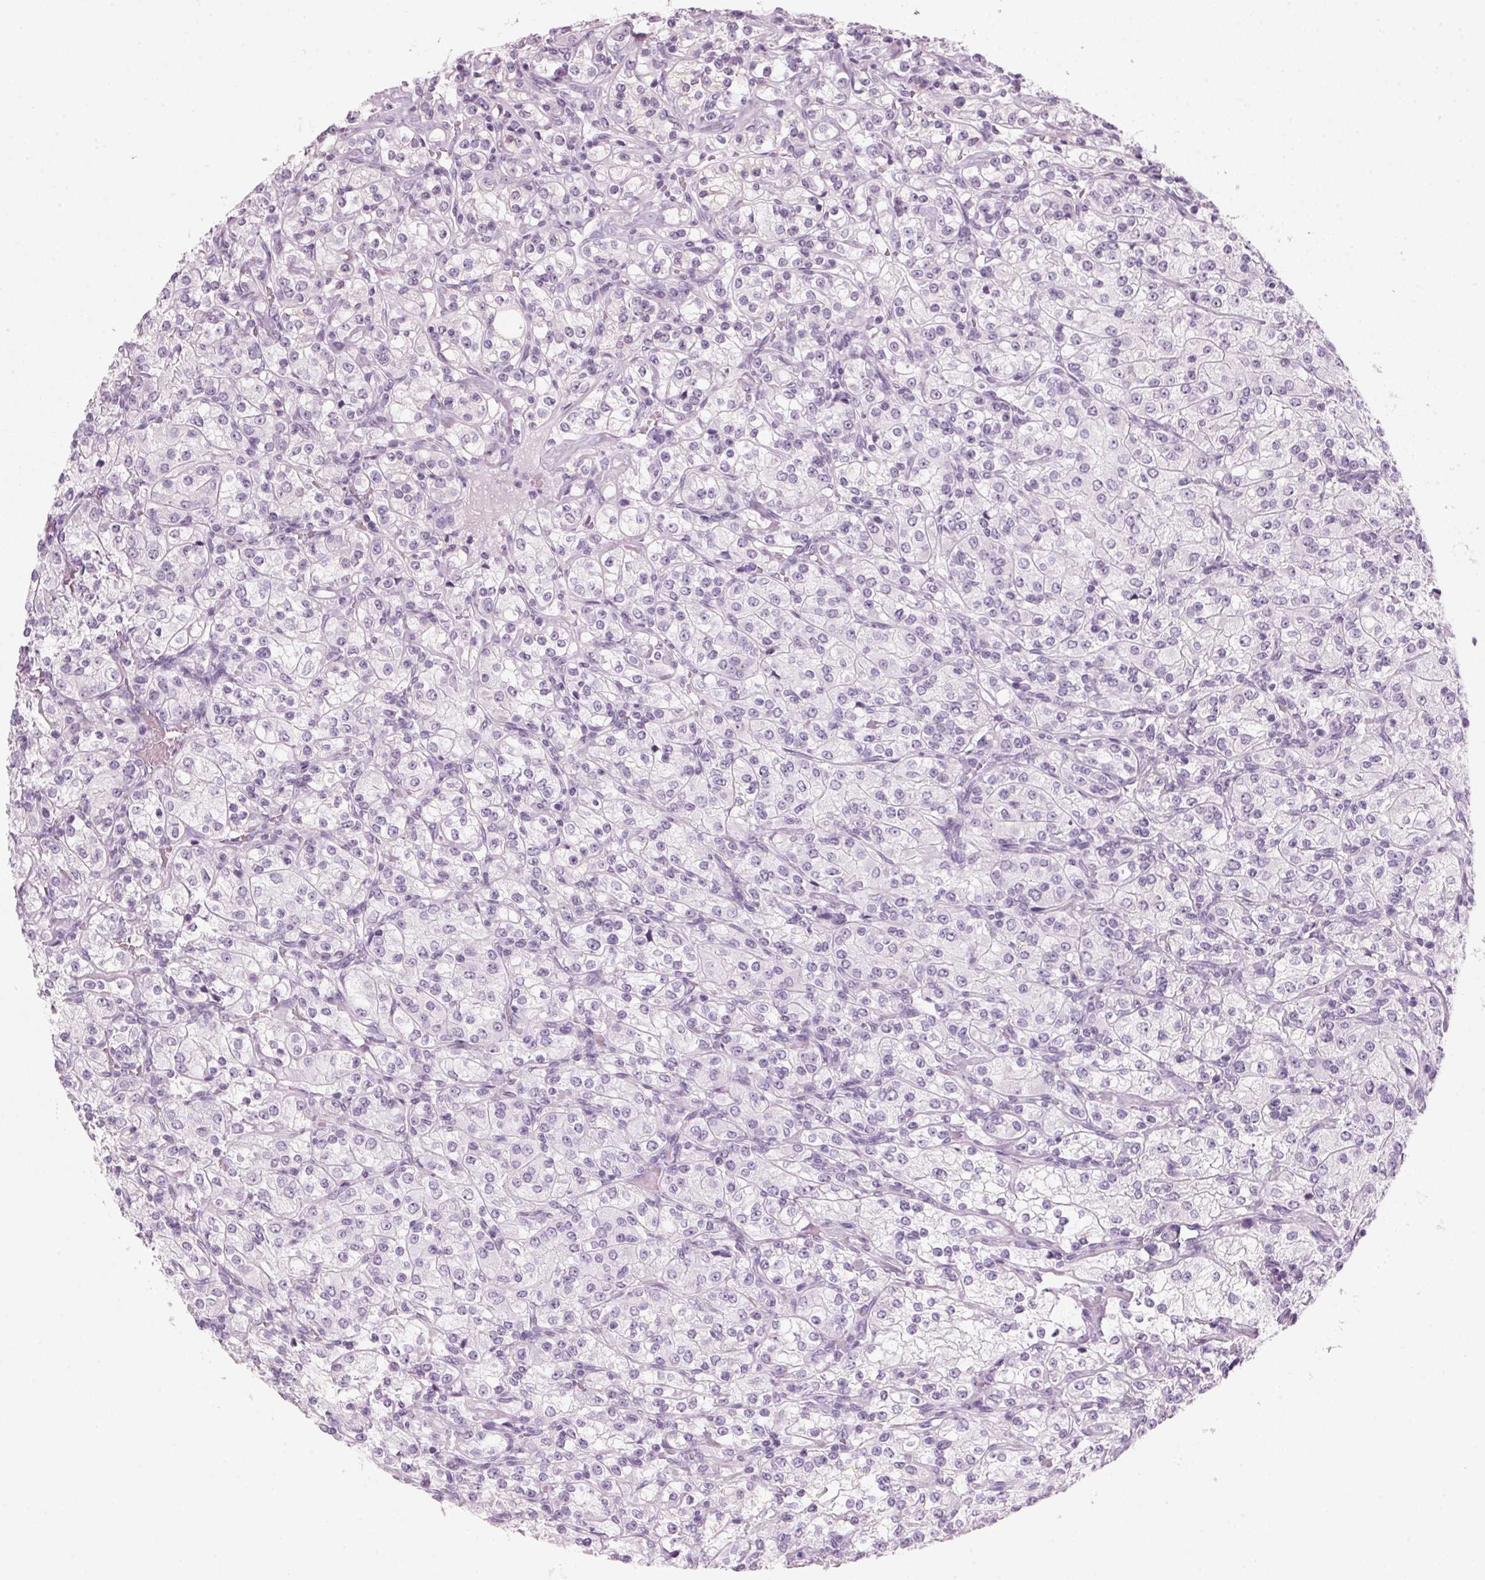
{"staining": {"intensity": "negative", "quantity": "none", "location": "none"}, "tissue": "renal cancer", "cell_type": "Tumor cells", "image_type": "cancer", "snomed": [{"axis": "morphology", "description": "Adenocarcinoma, NOS"}, {"axis": "topography", "description": "Kidney"}], "caption": "The IHC histopathology image has no significant positivity in tumor cells of renal cancer tissue.", "gene": "DNTTIP2", "patient": {"sex": "male", "age": 77}}